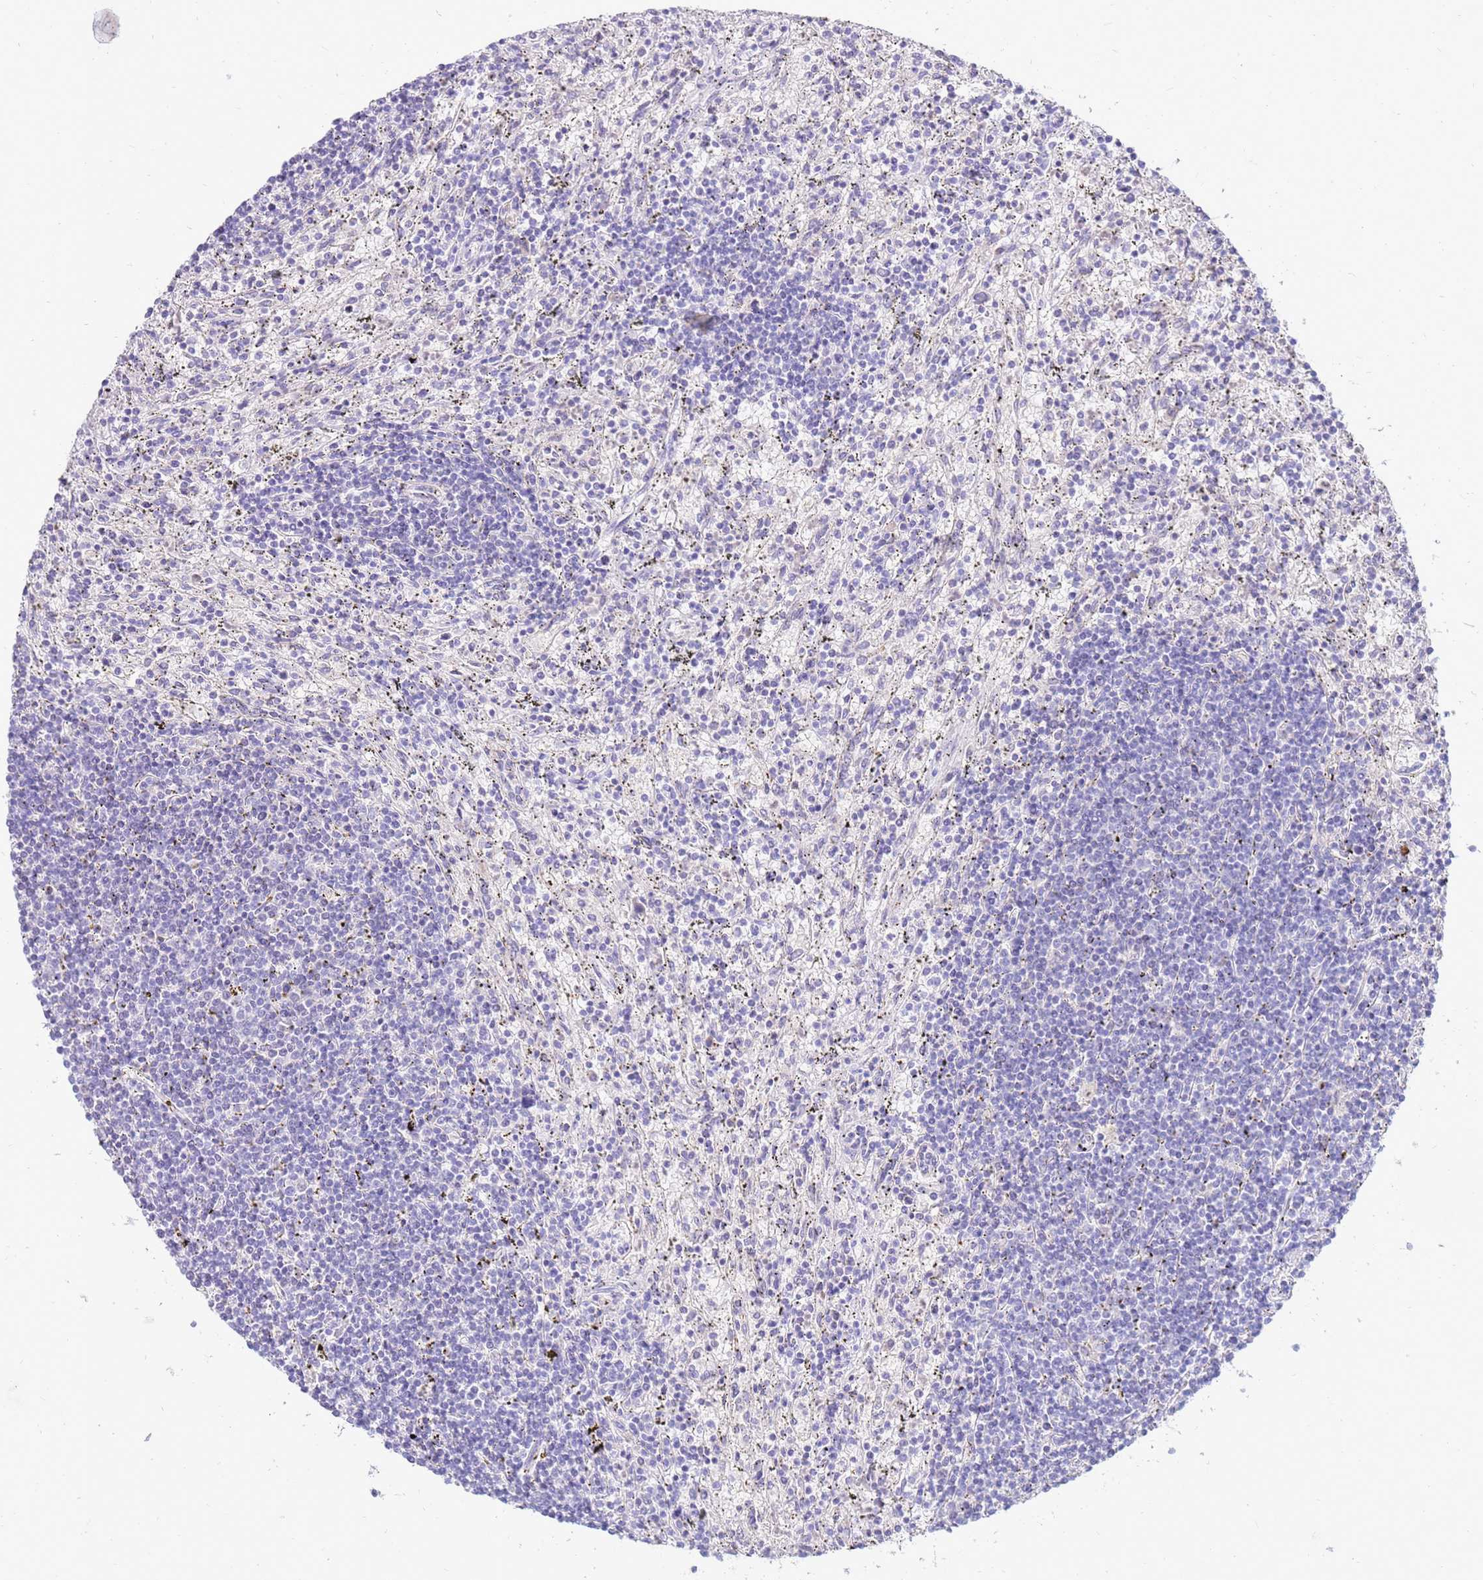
{"staining": {"intensity": "negative", "quantity": "none", "location": "none"}, "tissue": "lymphoma", "cell_type": "Tumor cells", "image_type": "cancer", "snomed": [{"axis": "morphology", "description": "Malignant lymphoma, non-Hodgkin's type, Low grade"}, {"axis": "topography", "description": "Spleen"}], "caption": "Protein analysis of low-grade malignant lymphoma, non-Hodgkin's type exhibits no significant expression in tumor cells.", "gene": "EVPLL", "patient": {"sex": "male", "age": 76}}